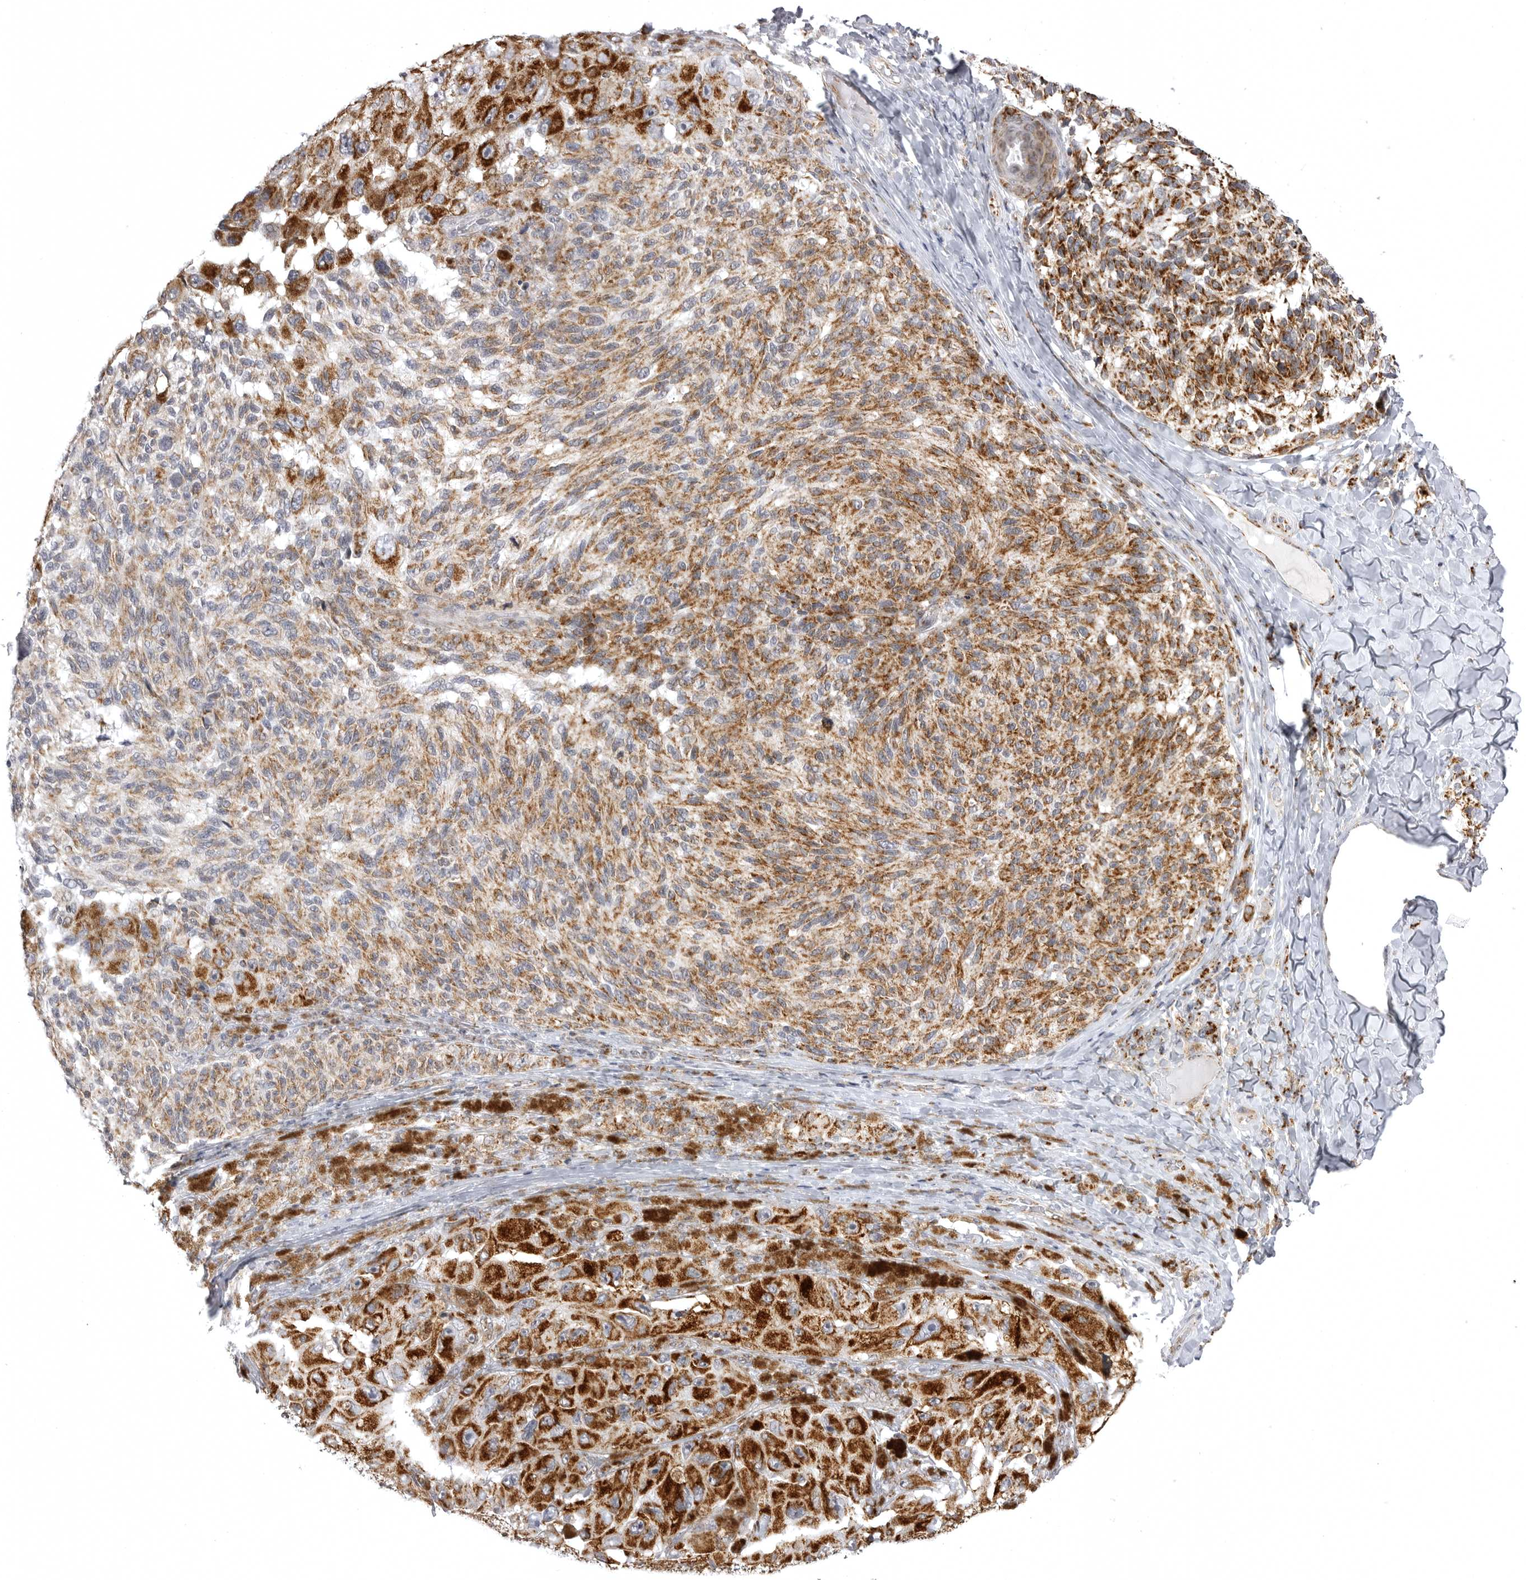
{"staining": {"intensity": "moderate", "quantity": ">75%", "location": "cytoplasmic/membranous"}, "tissue": "melanoma", "cell_type": "Tumor cells", "image_type": "cancer", "snomed": [{"axis": "morphology", "description": "Malignant melanoma, NOS"}, {"axis": "topography", "description": "Skin"}], "caption": "The photomicrograph shows staining of malignant melanoma, revealing moderate cytoplasmic/membranous protein staining (brown color) within tumor cells.", "gene": "TUFM", "patient": {"sex": "female", "age": 73}}